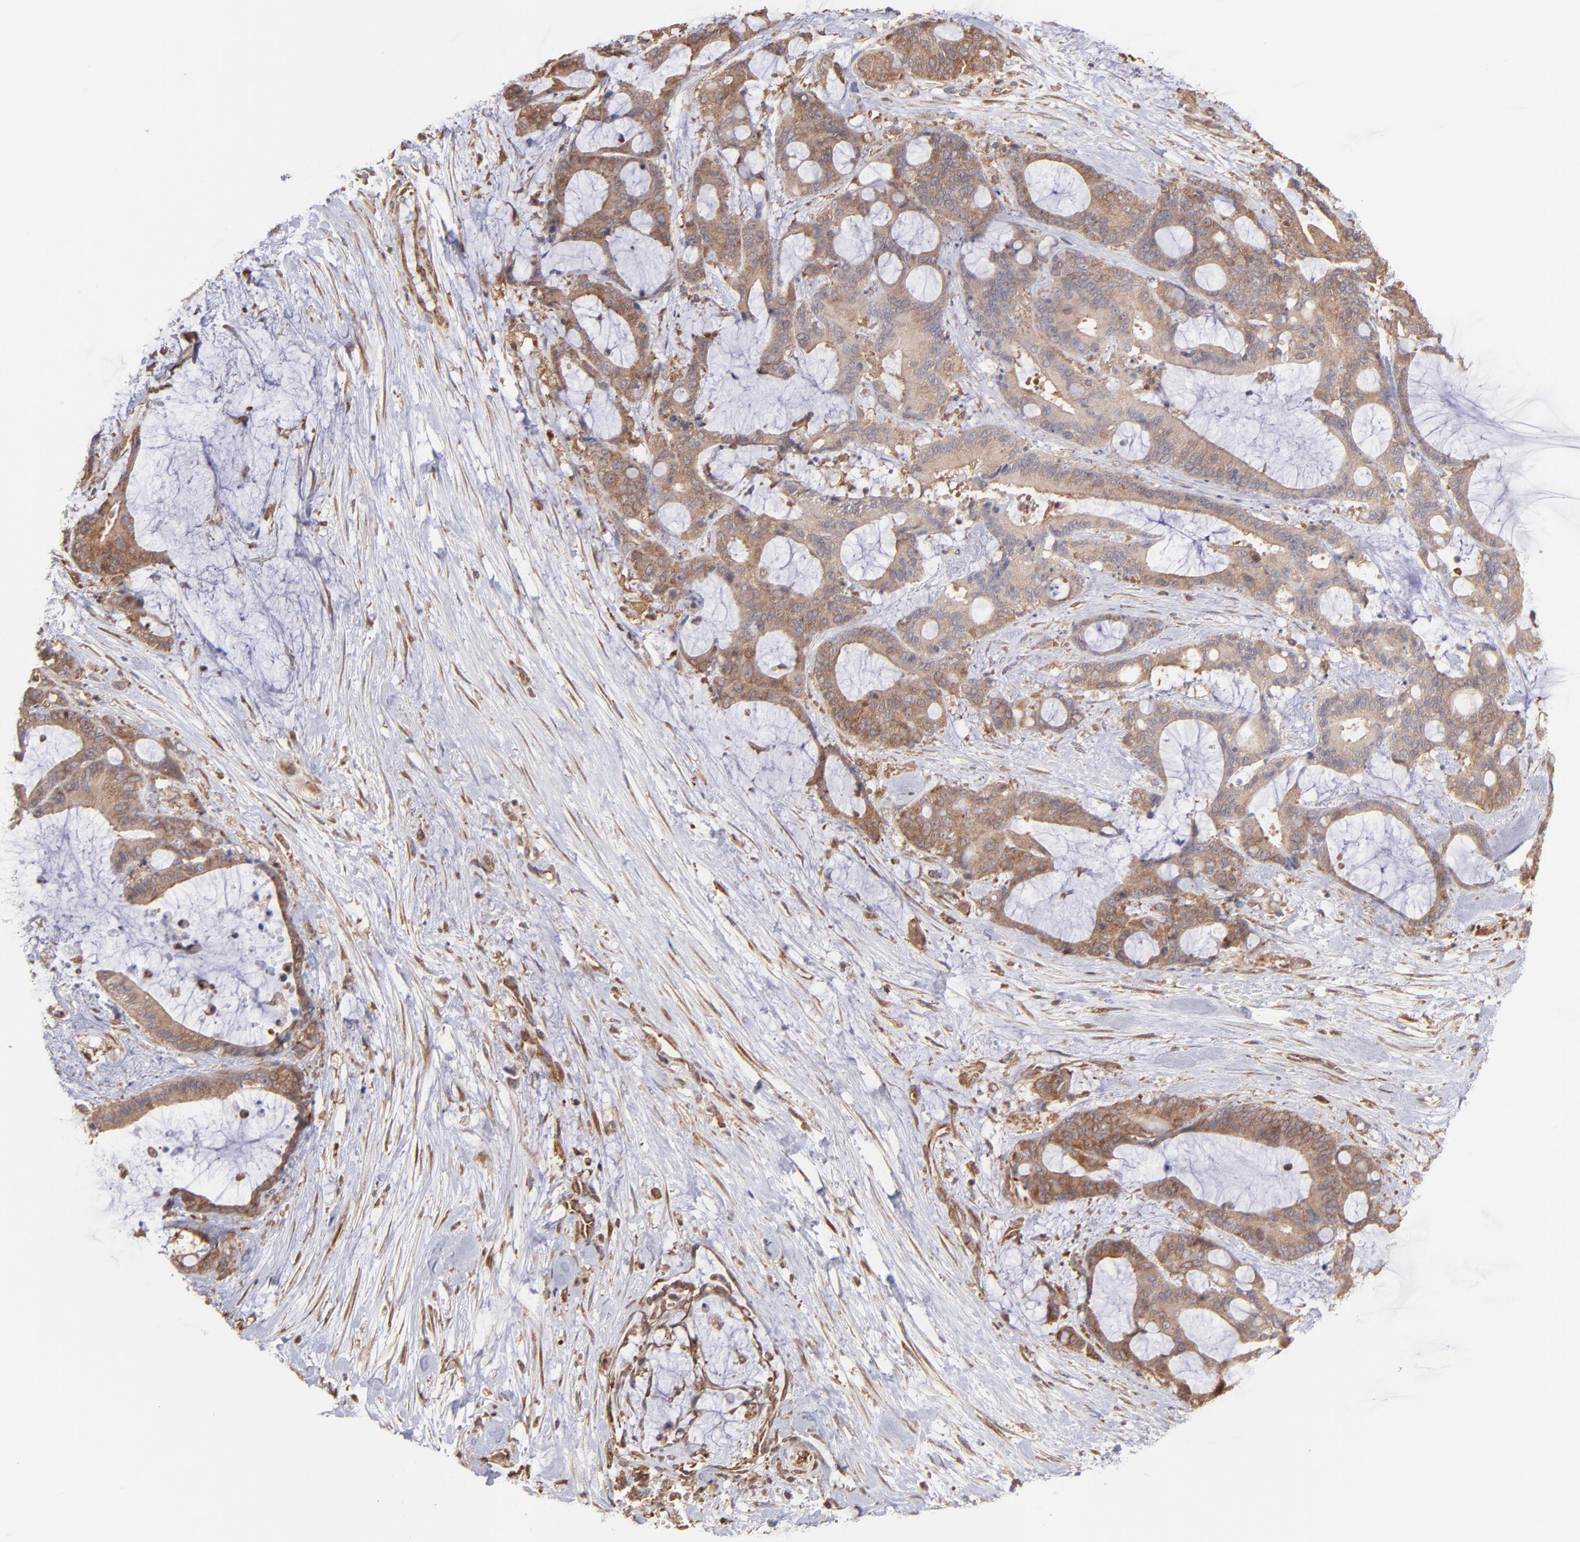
{"staining": {"intensity": "weak", "quantity": ">75%", "location": "cytoplasmic/membranous"}, "tissue": "liver cancer", "cell_type": "Tumor cells", "image_type": "cancer", "snomed": [{"axis": "morphology", "description": "Cholangiocarcinoma"}, {"axis": "topography", "description": "Liver"}], "caption": "Cholangiocarcinoma (liver) stained for a protein exhibits weak cytoplasmic/membranous positivity in tumor cells. (Stains: DAB in brown, nuclei in blue, Microscopy: brightfield microscopy at high magnification).", "gene": "MAPRE1", "patient": {"sex": "female", "age": 73}}